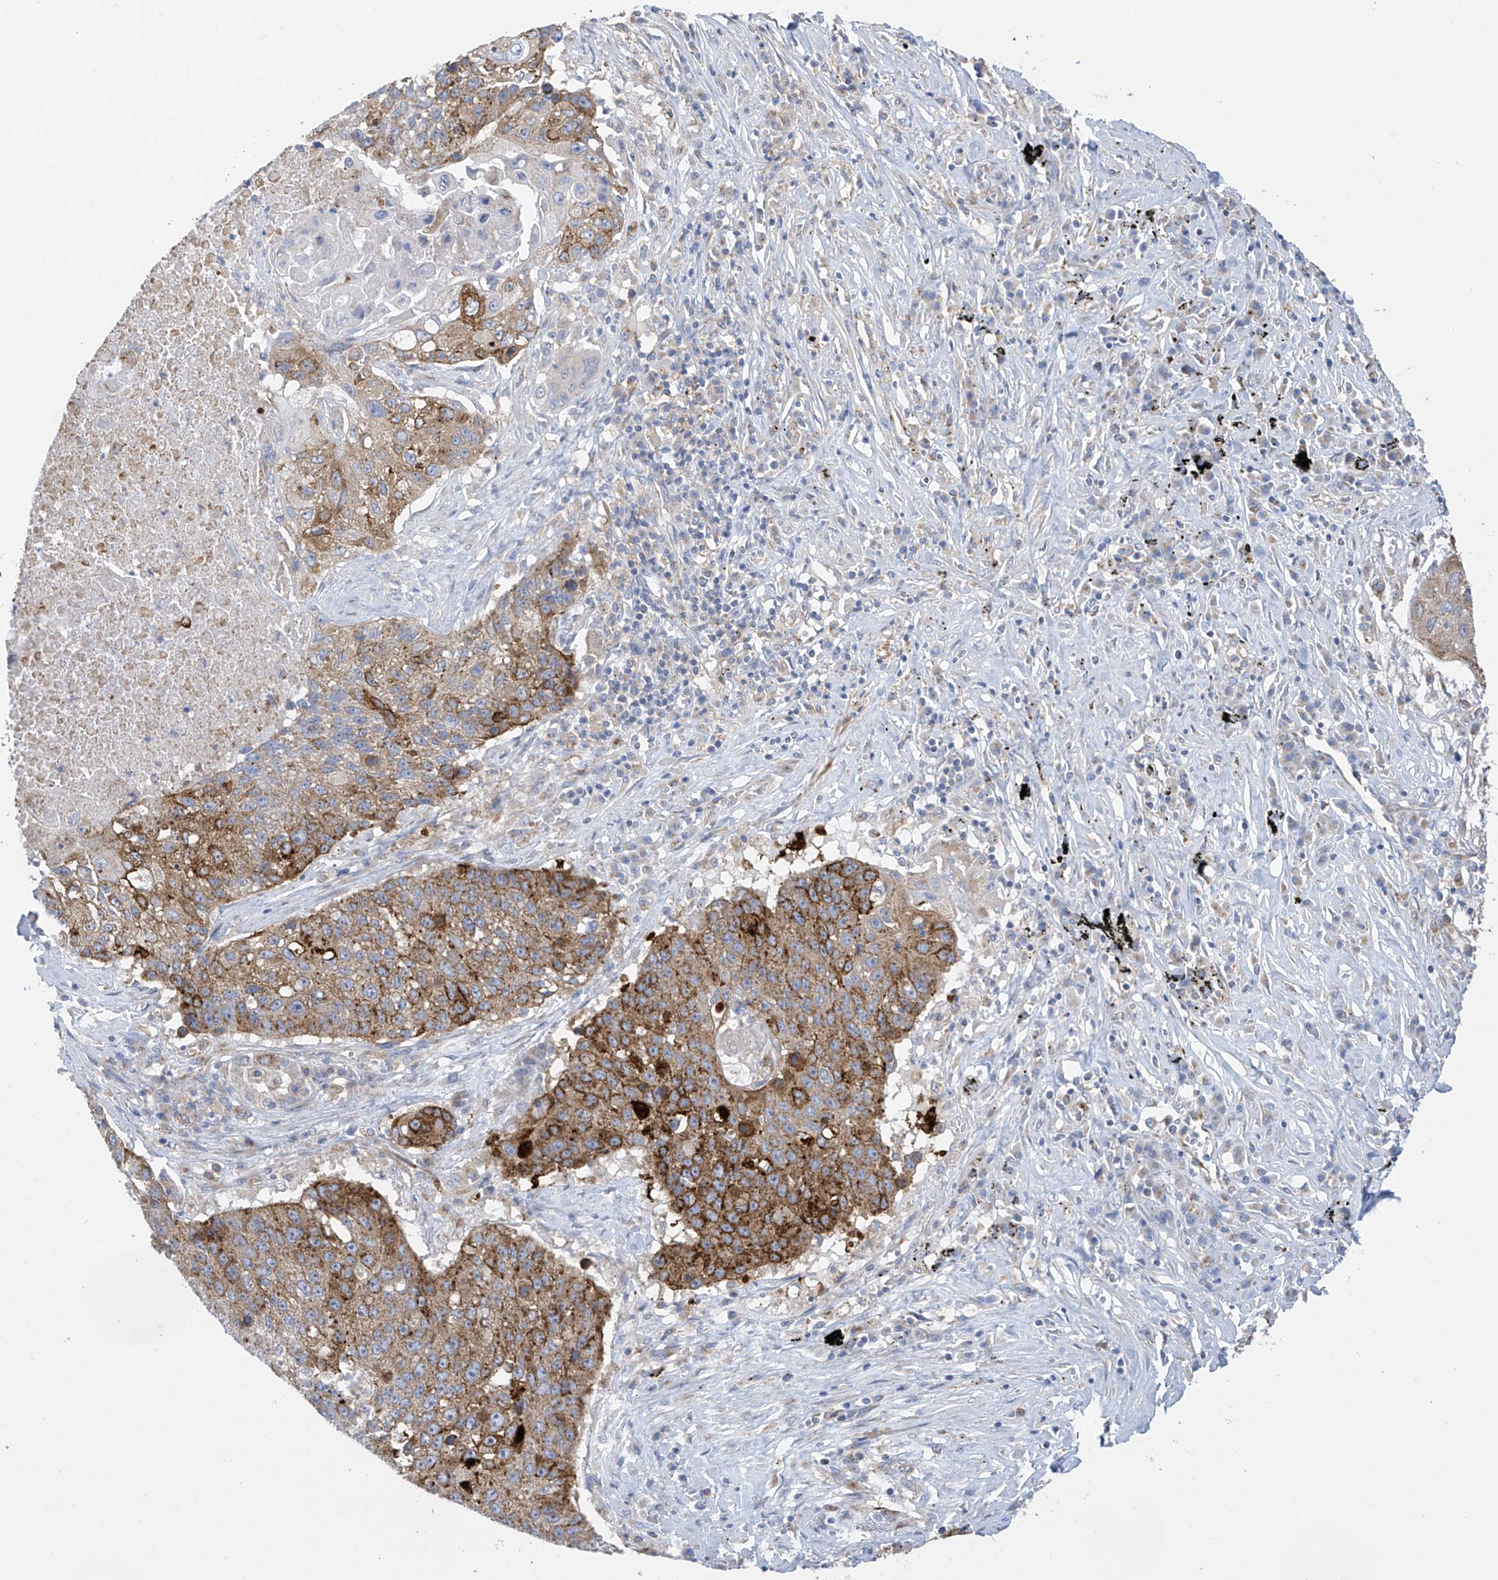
{"staining": {"intensity": "strong", "quantity": "25%-75%", "location": "cytoplasmic/membranous"}, "tissue": "lung cancer", "cell_type": "Tumor cells", "image_type": "cancer", "snomed": [{"axis": "morphology", "description": "Squamous cell carcinoma, NOS"}, {"axis": "topography", "description": "Lung"}], "caption": "Tumor cells reveal high levels of strong cytoplasmic/membranous positivity in about 25%-75% of cells in human lung cancer (squamous cell carcinoma).", "gene": "ITM2B", "patient": {"sex": "male", "age": 61}}